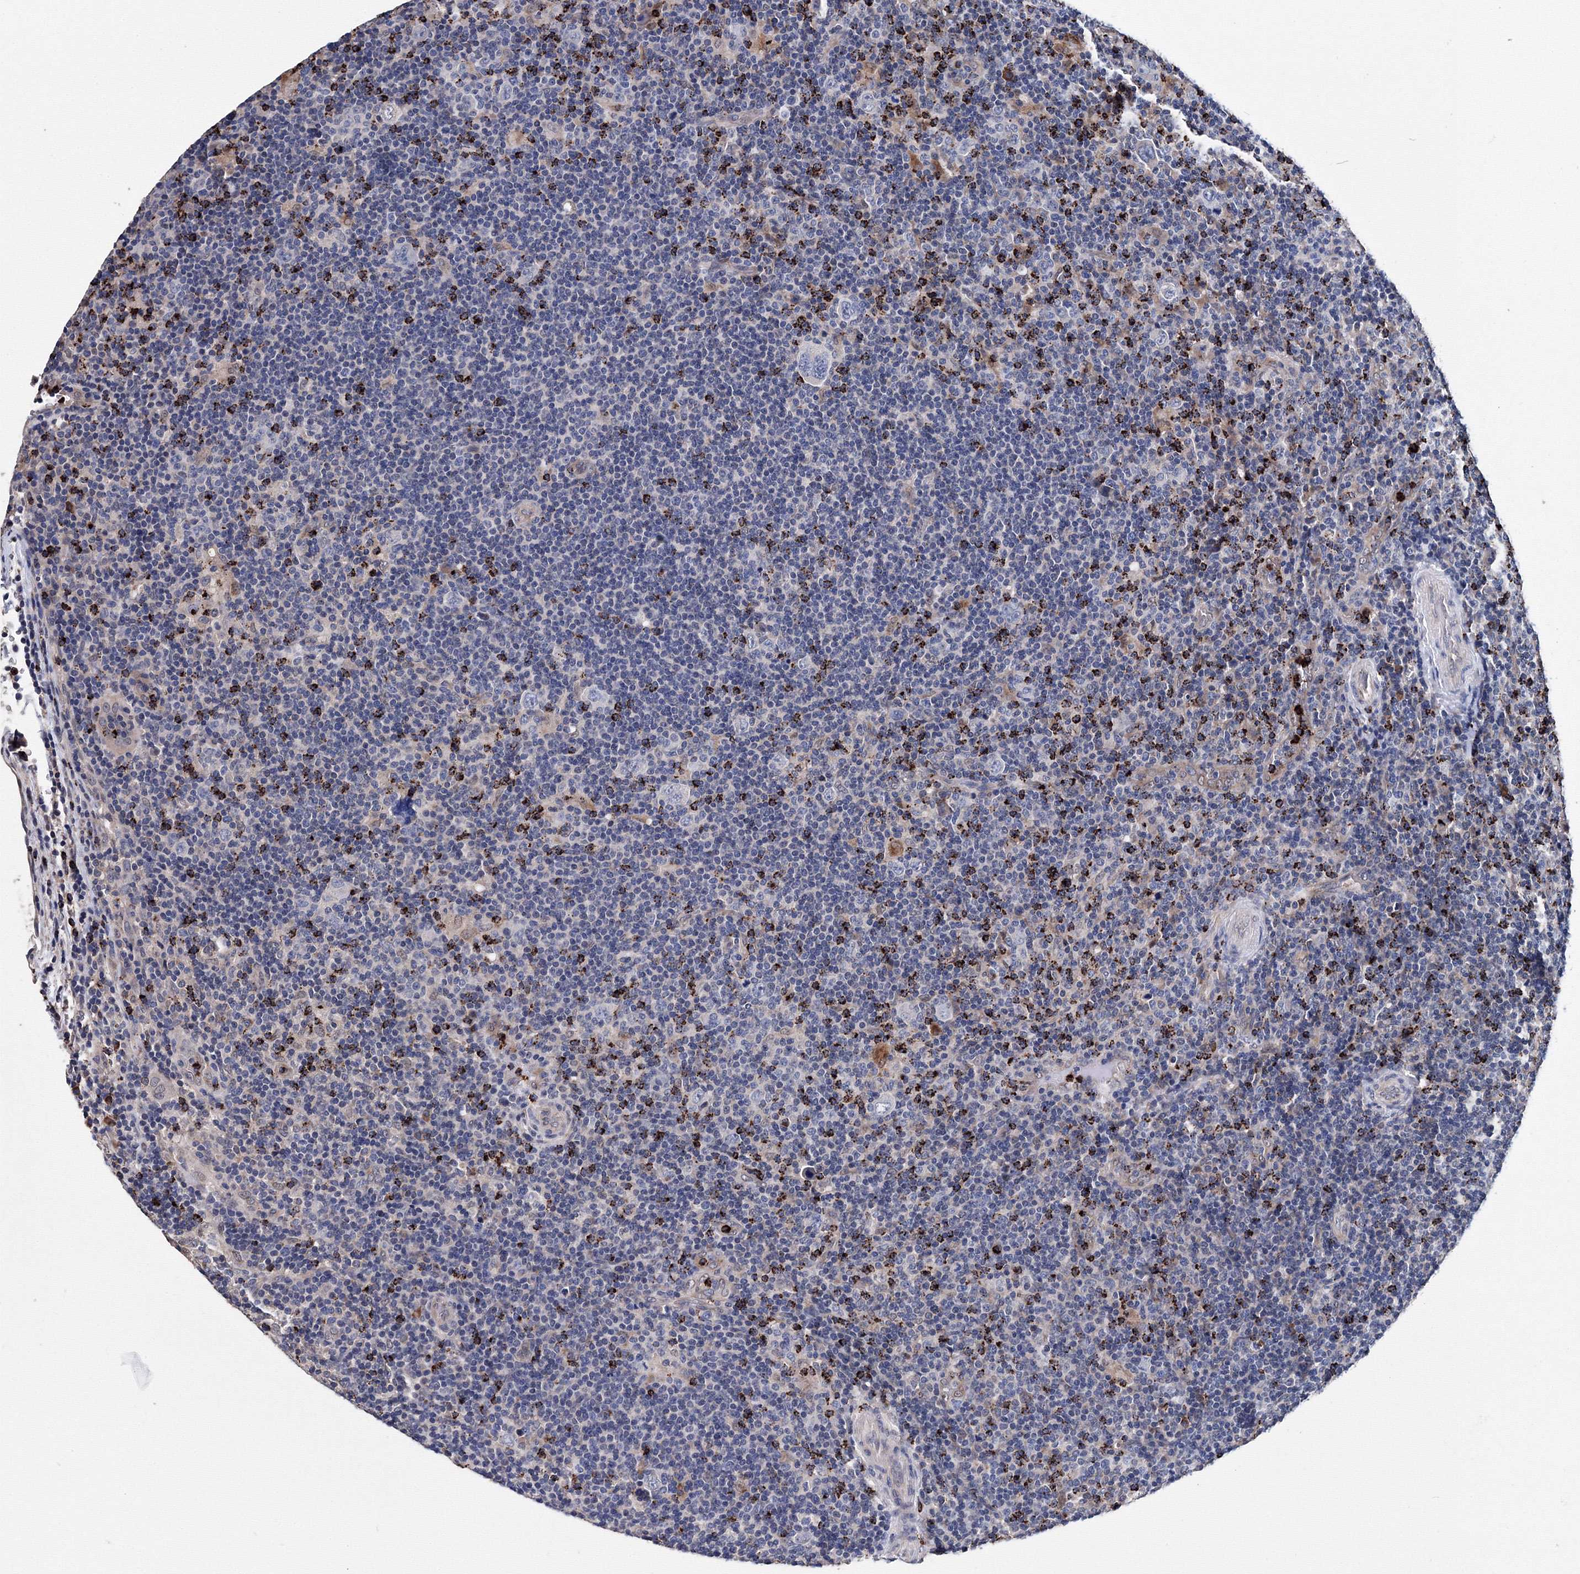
{"staining": {"intensity": "negative", "quantity": "none", "location": "none"}, "tissue": "lymphoma", "cell_type": "Tumor cells", "image_type": "cancer", "snomed": [{"axis": "morphology", "description": "Hodgkin's disease, NOS"}, {"axis": "topography", "description": "Lymph node"}], "caption": "Immunohistochemistry (IHC) photomicrograph of neoplastic tissue: lymphoma stained with DAB shows no significant protein positivity in tumor cells.", "gene": "PHYKPL", "patient": {"sex": "female", "age": 57}}